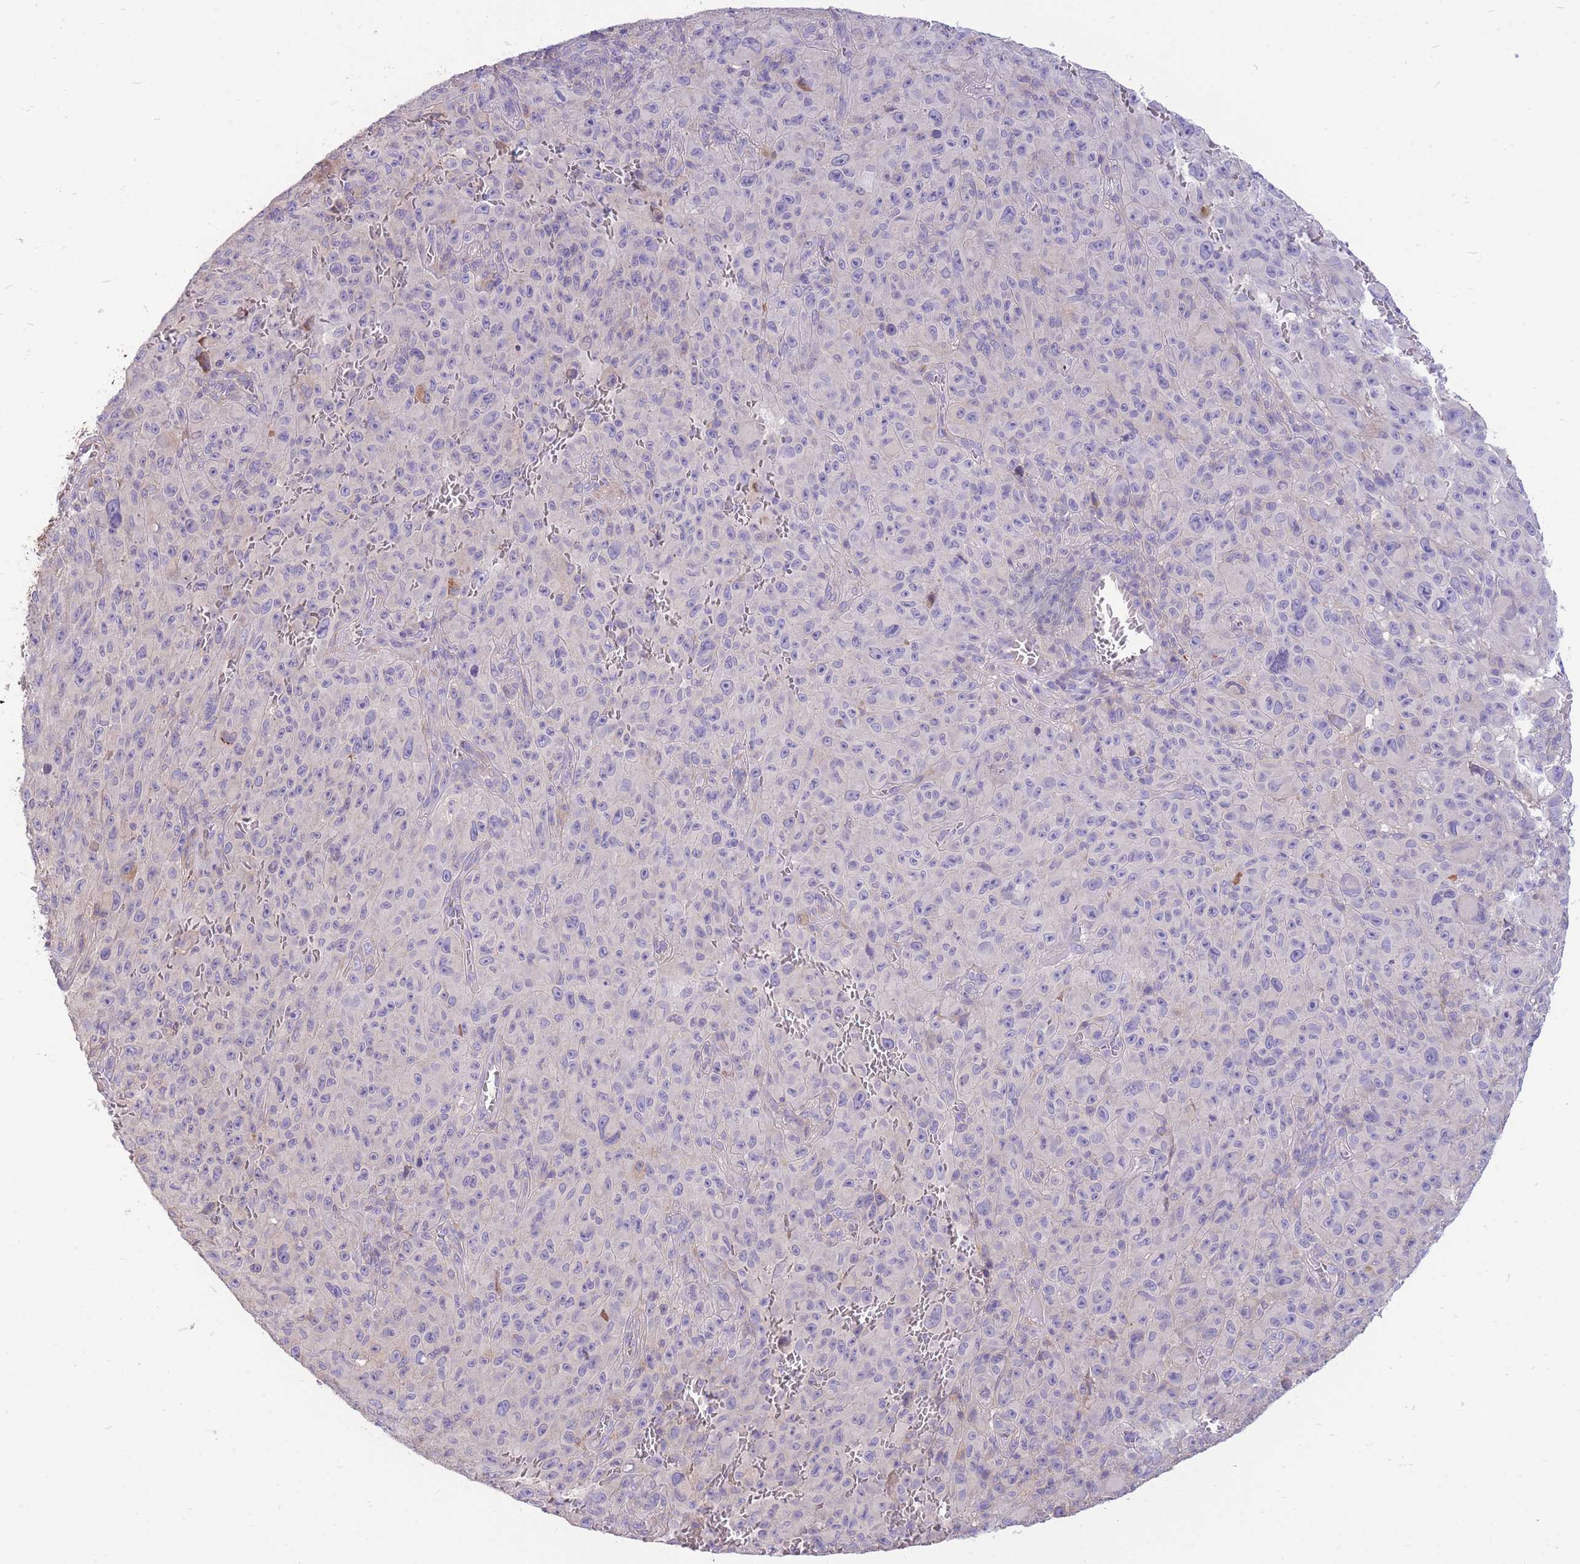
{"staining": {"intensity": "negative", "quantity": "none", "location": "none"}, "tissue": "melanoma", "cell_type": "Tumor cells", "image_type": "cancer", "snomed": [{"axis": "morphology", "description": "Malignant melanoma, NOS"}, {"axis": "topography", "description": "Skin"}], "caption": "Immunohistochemical staining of melanoma exhibits no significant staining in tumor cells.", "gene": "OR5T1", "patient": {"sex": "female", "age": 82}}